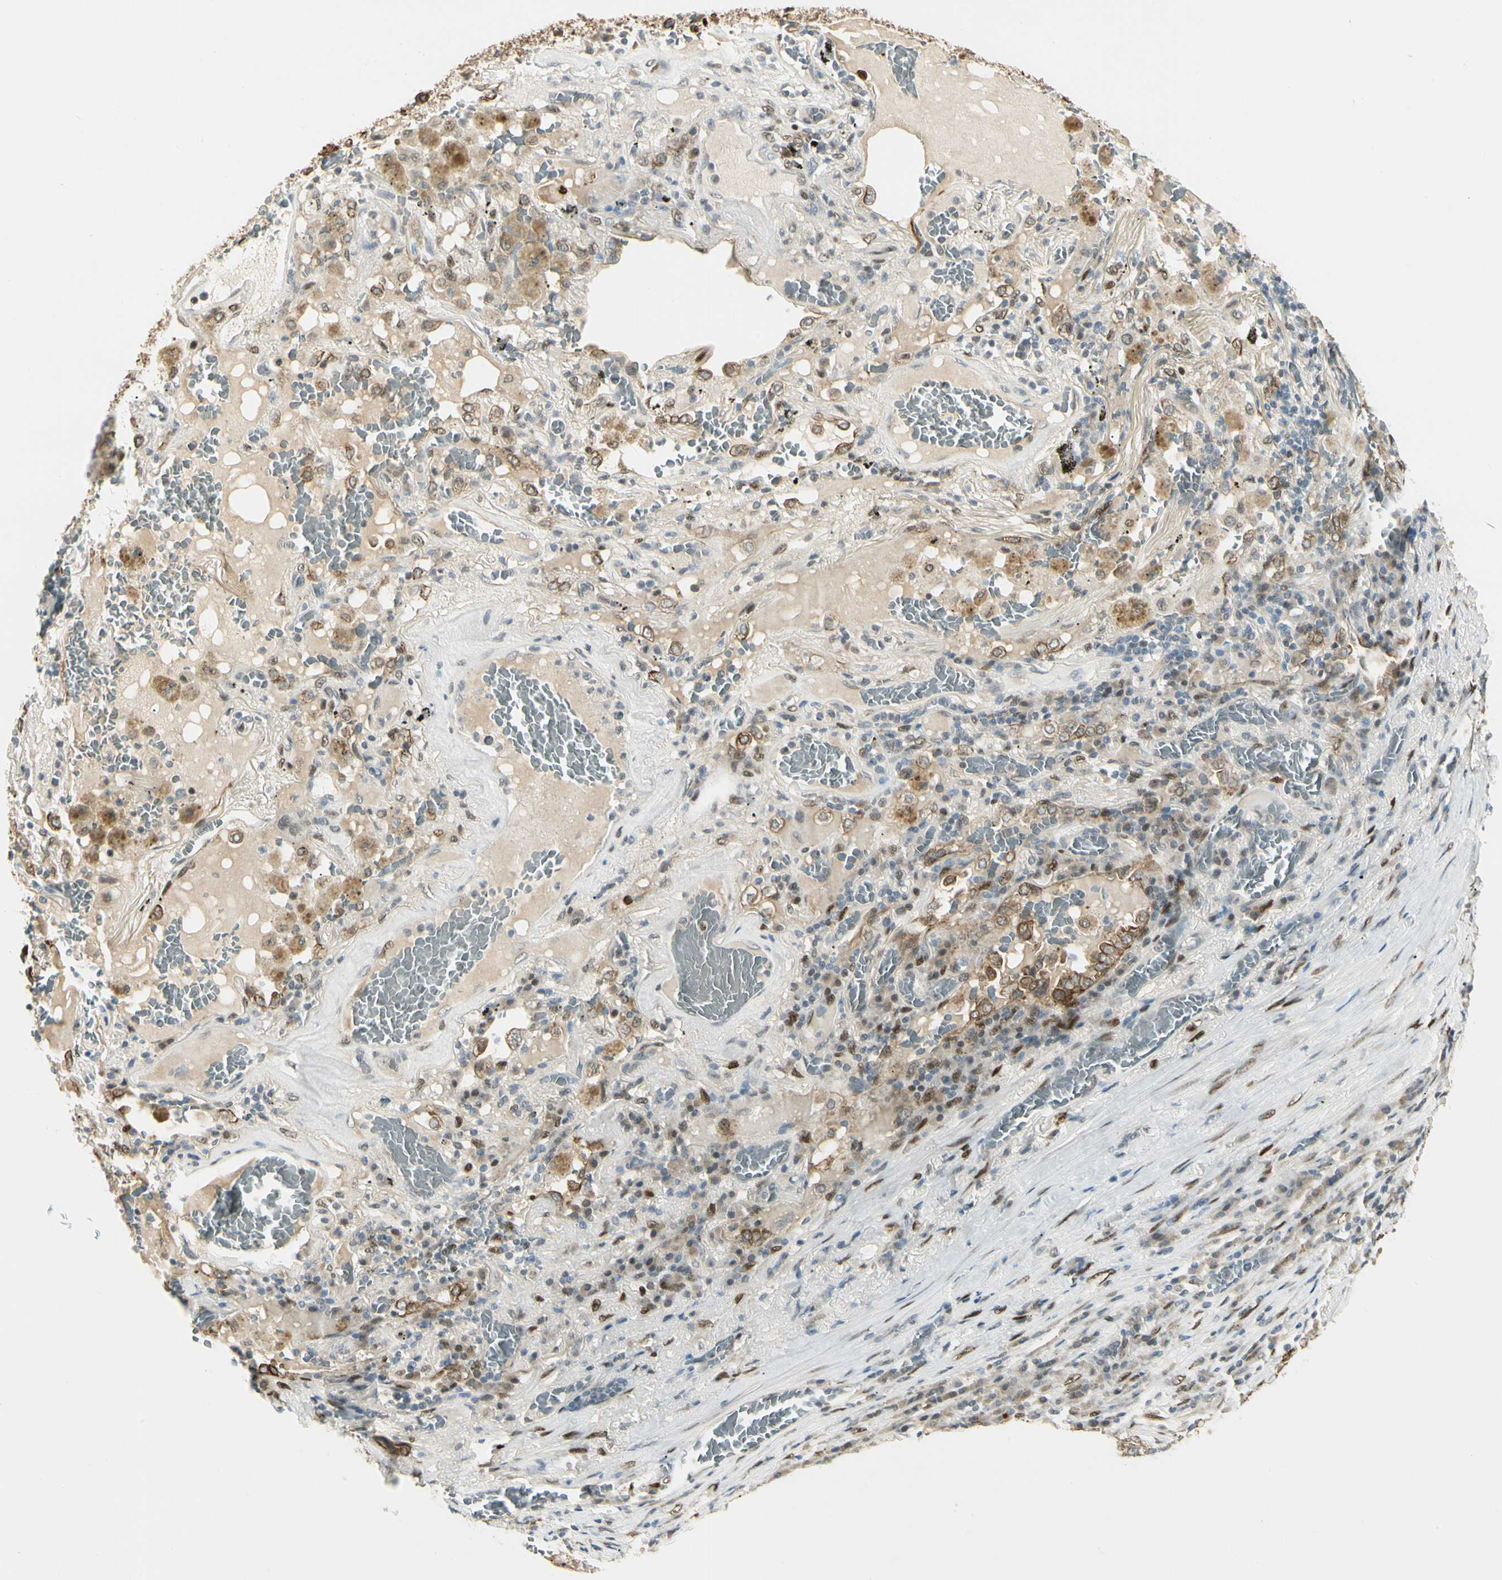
{"staining": {"intensity": "strong", "quantity": ">75%", "location": "cytoplasmic/membranous"}, "tissue": "lung cancer", "cell_type": "Tumor cells", "image_type": "cancer", "snomed": [{"axis": "morphology", "description": "Squamous cell carcinoma, NOS"}, {"axis": "topography", "description": "Lung"}], "caption": "A photomicrograph of human lung cancer (squamous cell carcinoma) stained for a protein reveals strong cytoplasmic/membranous brown staining in tumor cells.", "gene": "ATXN1", "patient": {"sex": "male", "age": 57}}